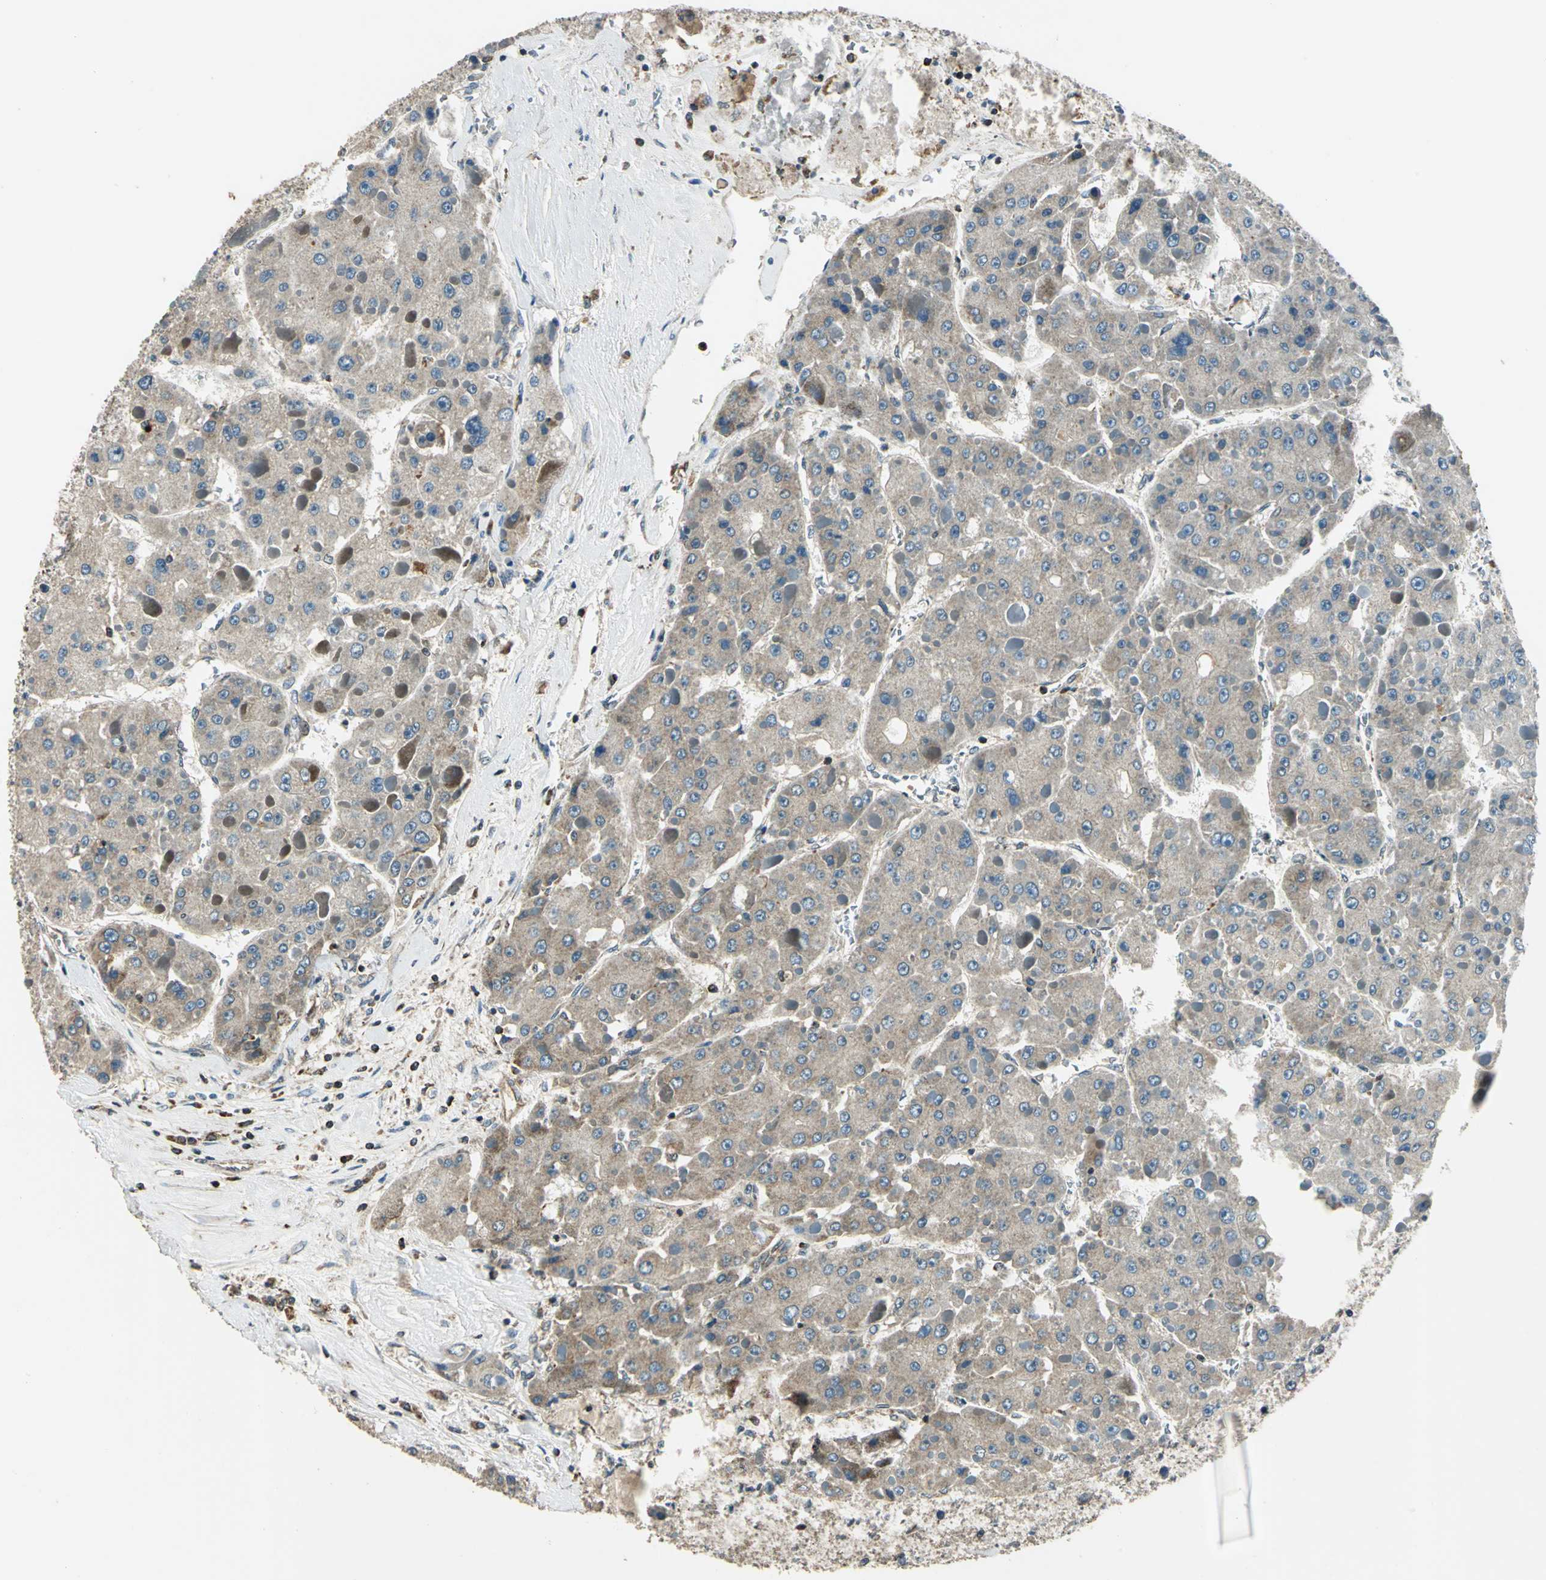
{"staining": {"intensity": "weak", "quantity": ">75%", "location": "cytoplasmic/membranous"}, "tissue": "liver cancer", "cell_type": "Tumor cells", "image_type": "cancer", "snomed": [{"axis": "morphology", "description": "Carcinoma, Hepatocellular, NOS"}, {"axis": "topography", "description": "Liver"}], "caption": "Liver hepatocellular carcinoma stained with a protein marker reveals weak staining in tumor cells.", "gene": "NUDT2", "patient": {"sex": "female", "age": 73}}